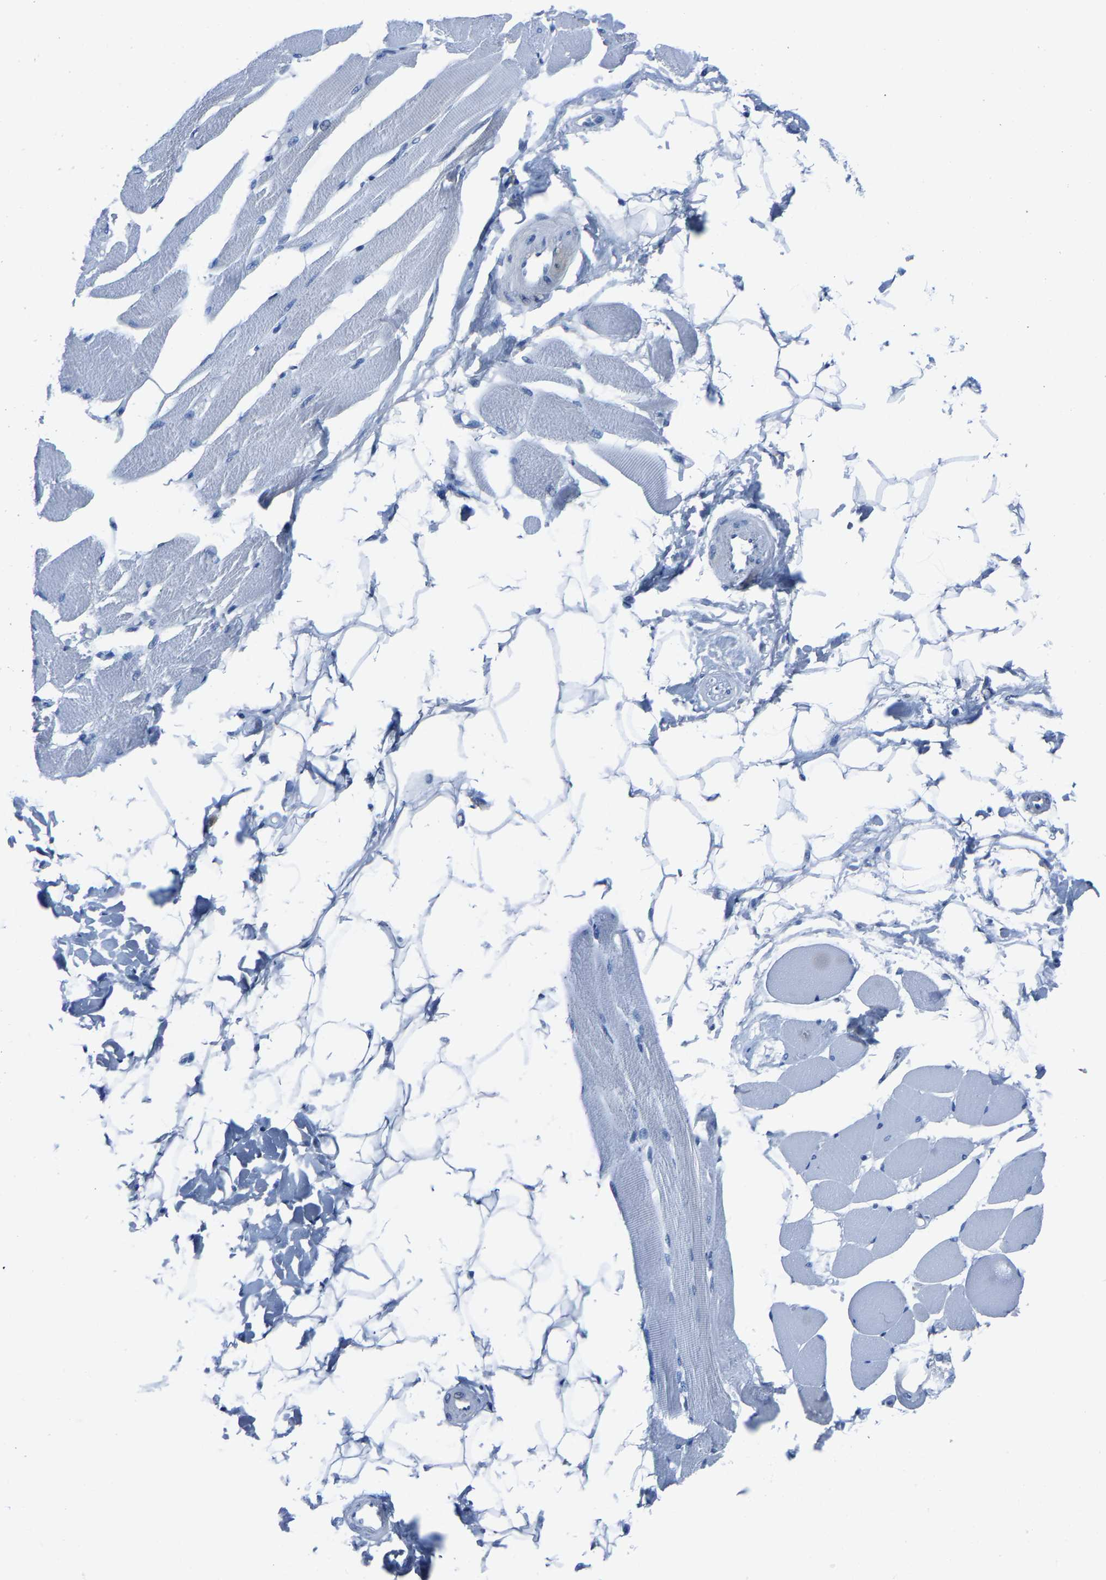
{"staining": {"intensity": "negative", "quantity": "none", "location": "none"}, "tissue": "skeletal muscle", "cell_type": "Myocytes", "image_type": "normal", "snomed": [{"axis": "morphology", "description": "Normal tissue, NOS"}, {"axis": "topography", "description": "Skeletal muscle"}, {"axis": "topography", "description": "Peripheral nerve tissue"}], "caption": "A high-resolution histopathology image shows immunohistochemistry (IHC) staining of unremarkable skeletal muscle, which reveals no significant positivity in myocytes.", "gene": "SSH3", "patient": {"sex": "female", "age": 84}}